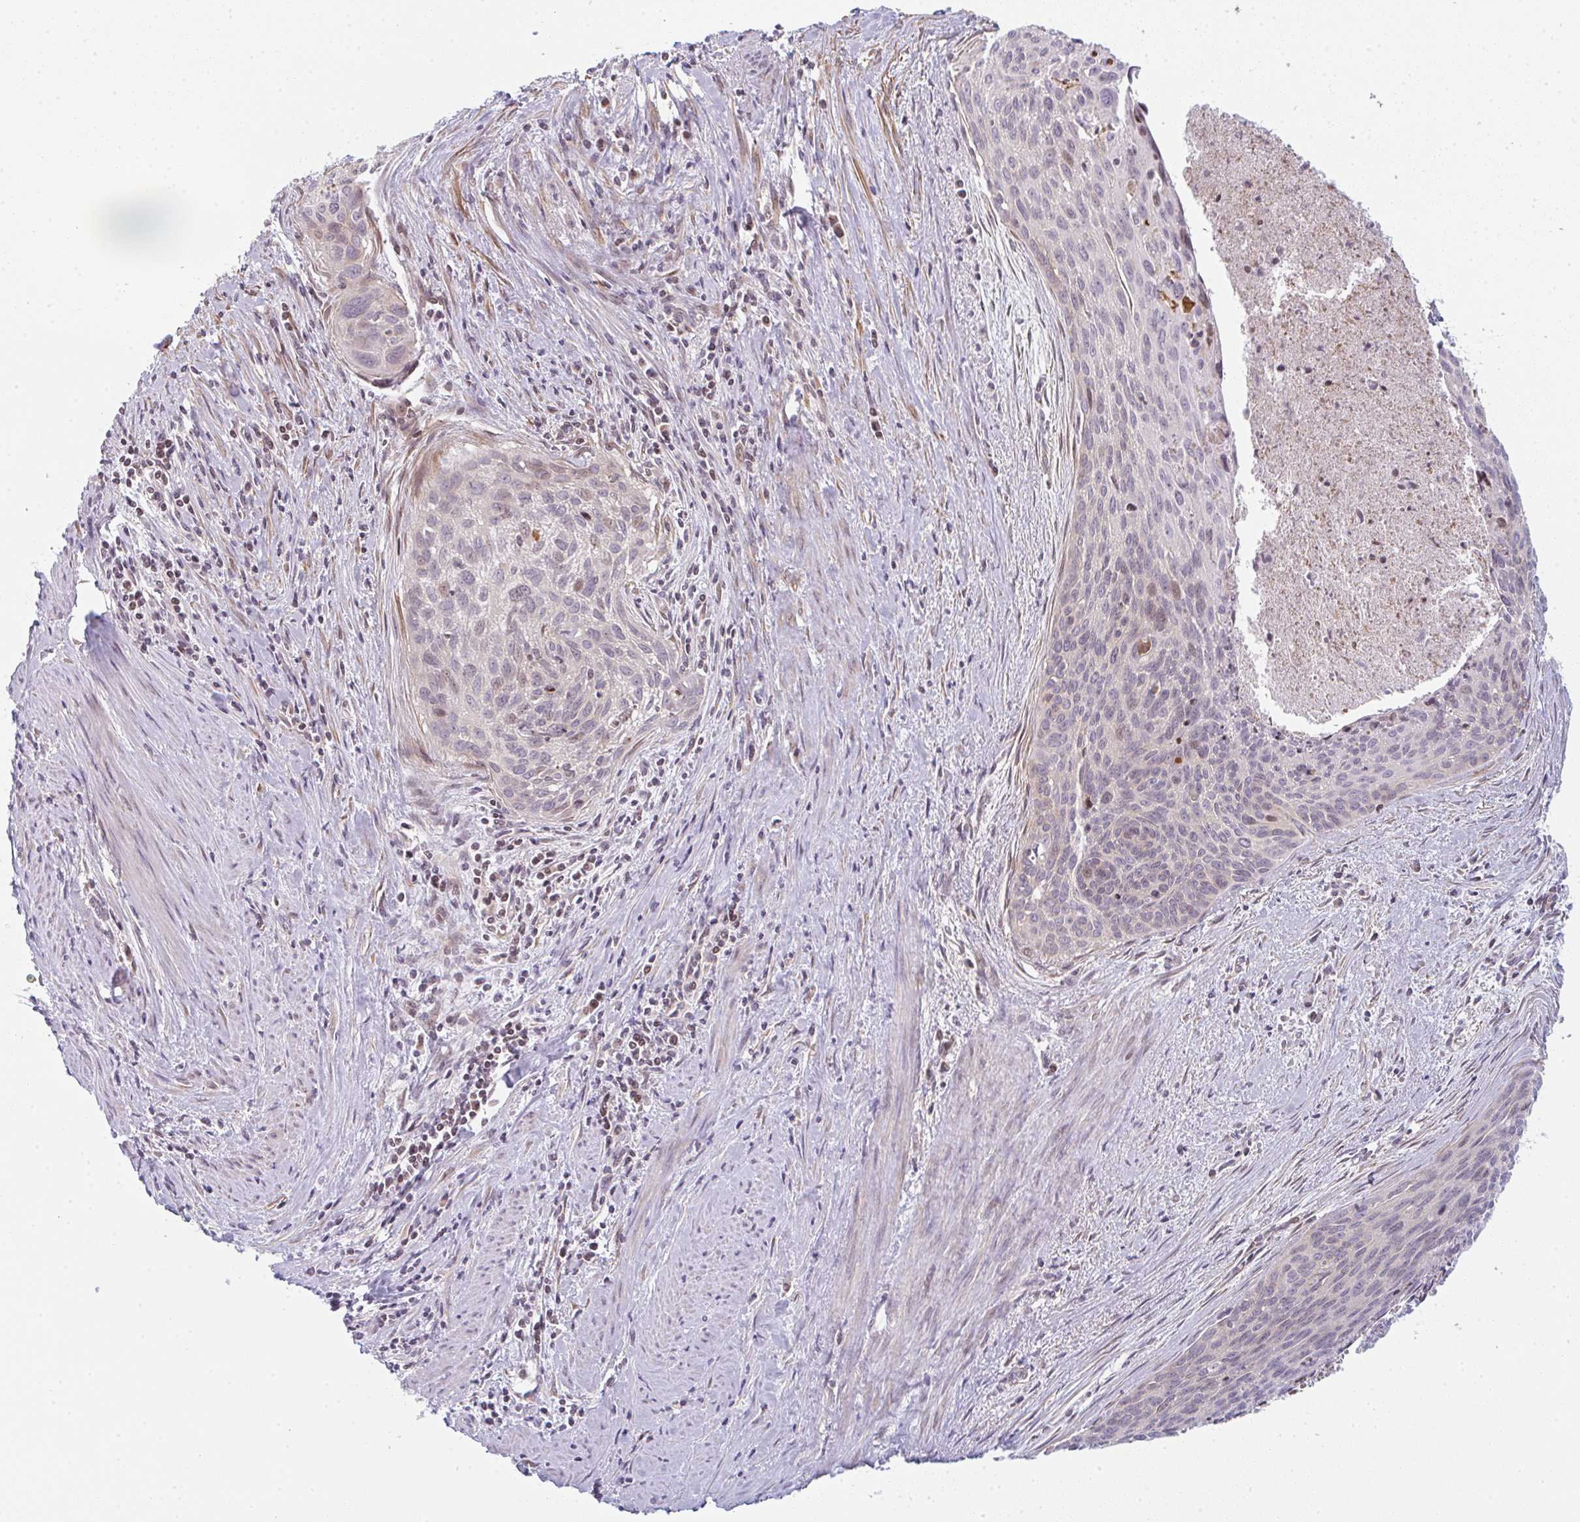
{"staining": {"intensity": "negative", "quantity": "none", "location": "none"}, "tissue": "cervical cancer", "cell_type": "Tumor cells", "image_type": "cancer", "snomed": [{"axis": "morphology", "description": "Squamous cell carcinoma, NOS"}, {"axis": "topography", "description": "Cervix"}], "caption": "Immunohistochemistry (IHC) histopathology image of neoplastic tissue: human squamous cell carcinoma (cervical) stained with DAB (3,3'-diaminobenzidine) demonstrates no significant protein staining in tumor cells.", "gene": "TMEM237", "patient": {"sex": "female", "age": 55}}